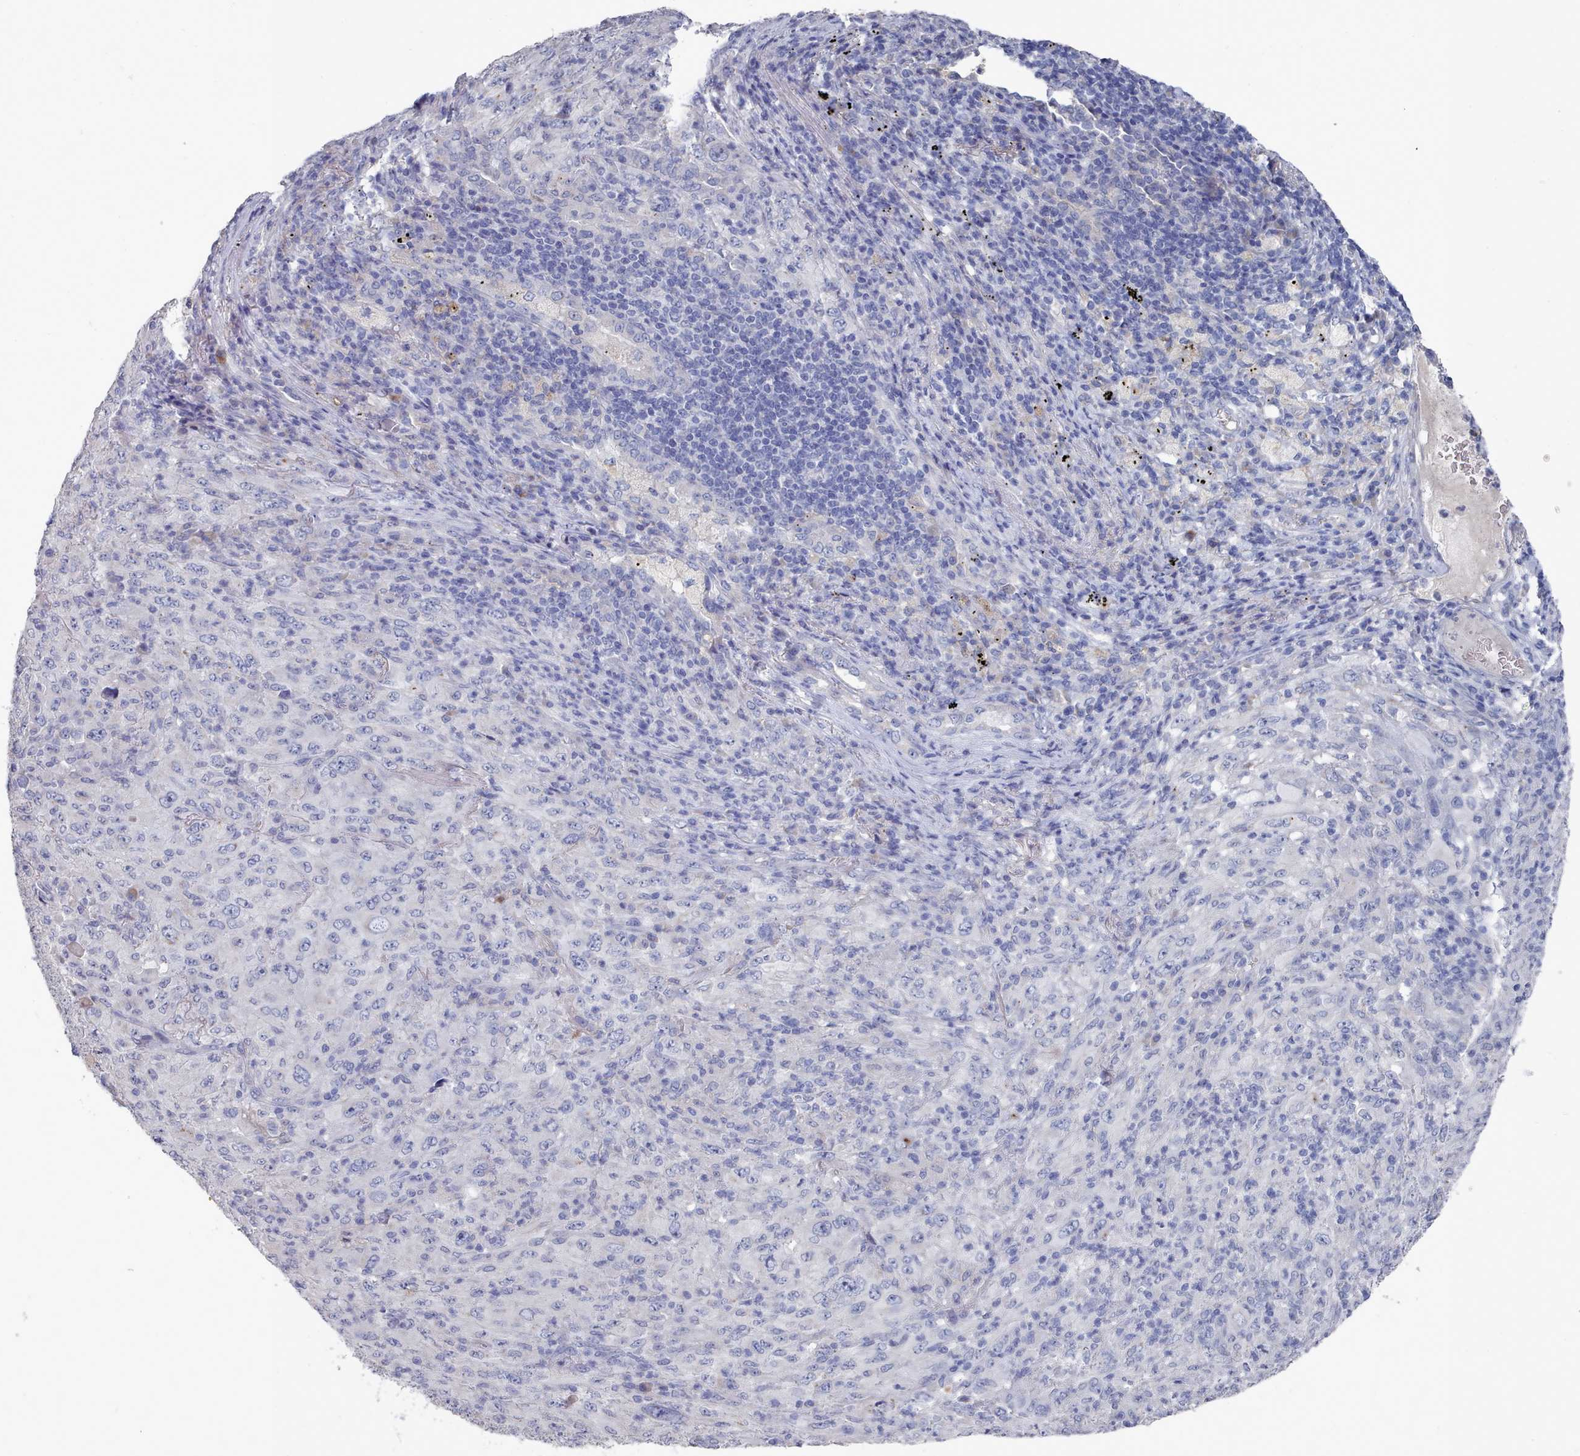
{"staining": {"intensity": "negative", "quantity": "none", "location": "none"}, "tissue": "melanoma", "cell_type": "Tumor cells", "image_type": "cancer", "snomed": [{"axis": "morphology", "description": "Malignant melanoma, Metastatic site"}, {"axis": "topography", "description": "Skin"}], "caption": "Histopathology image shows no significant protein staining in tumor cells of melanoma.", "gene": "ACAD11", "patient": {"sex": "female", "age": 56}}